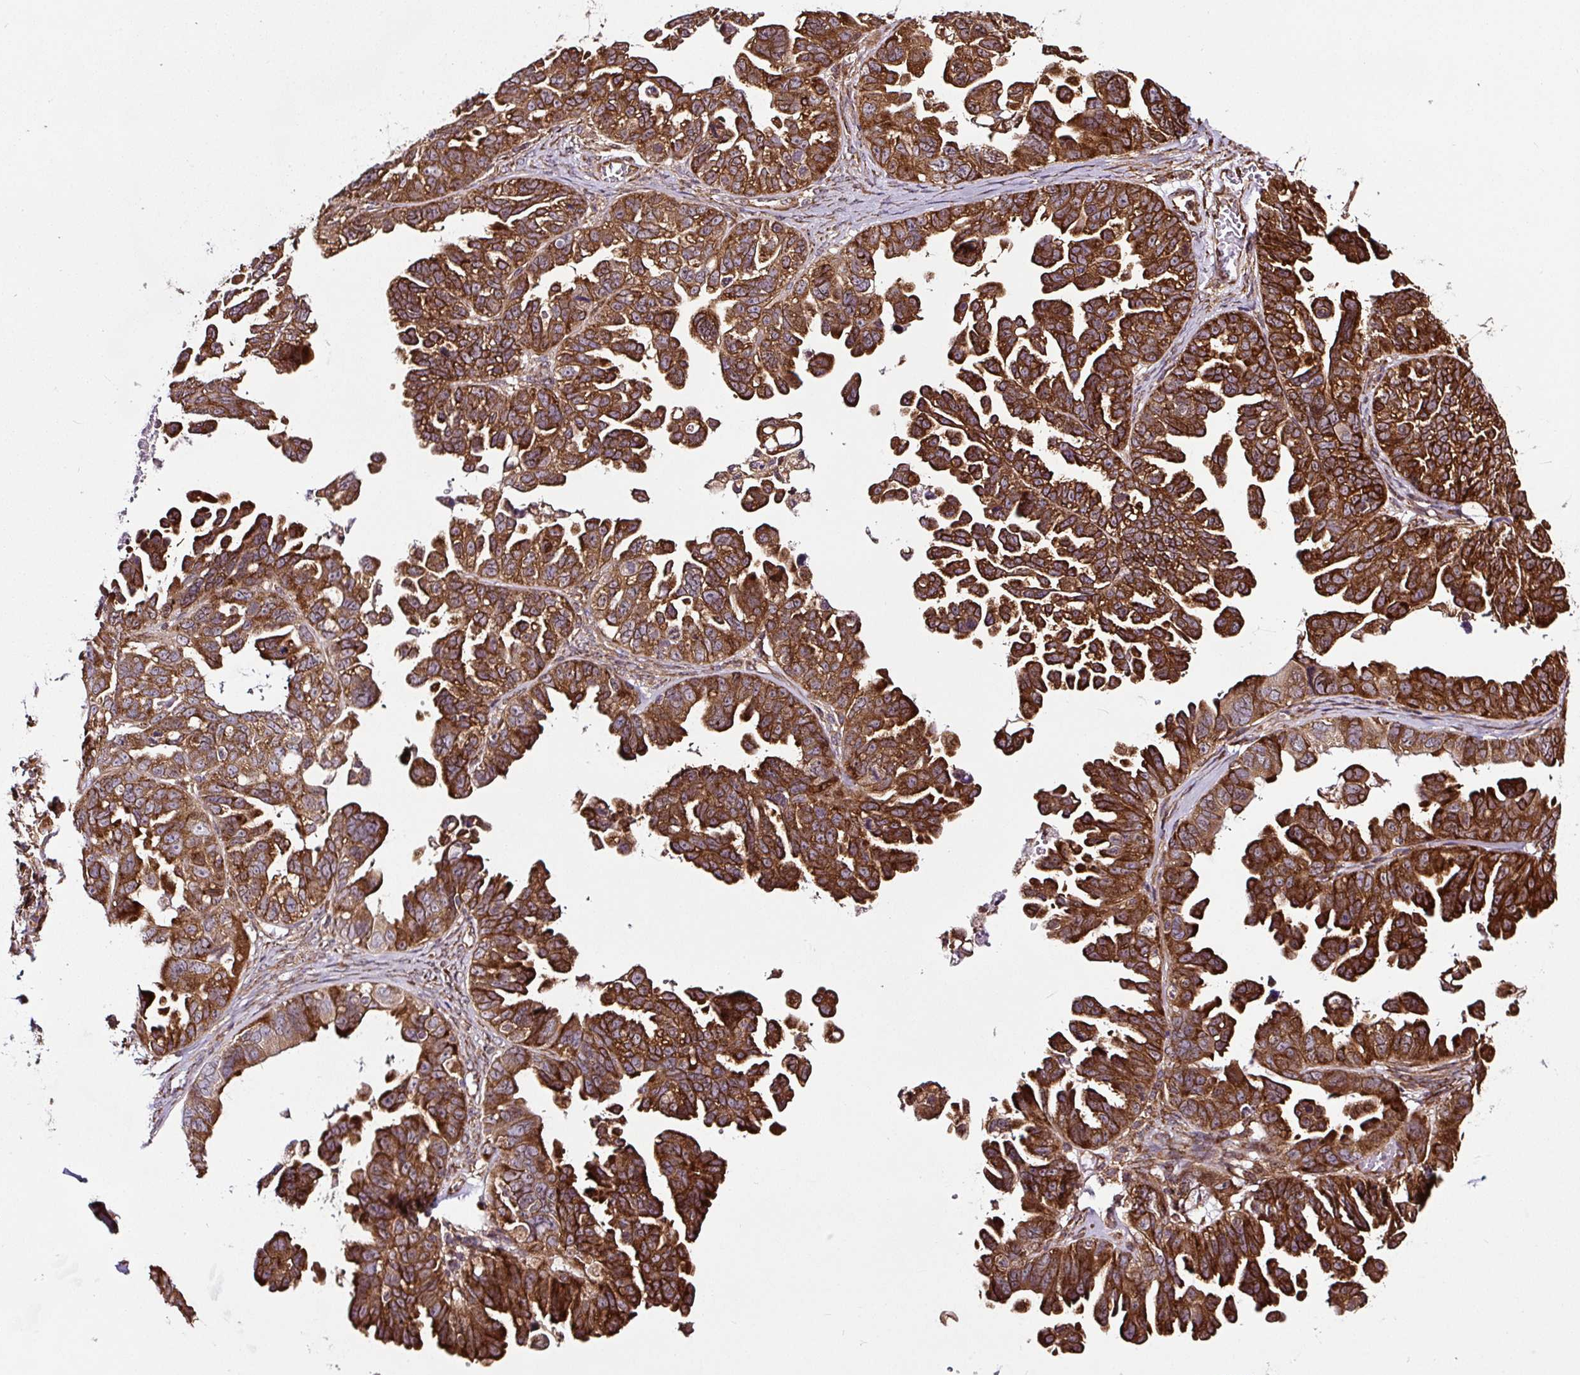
{"staining": {"intensity": "strong", "quantity": ">75%", "location": "cytoplasmic/membranous"}, "tissue": "ovarian cancer", "cell_type": "Tumor cells", "image_type": "cancer", "snomed": [{"axis": "morphology", "description": "Cystadenocarcinoma, serous, NOS"}, {"axis": "topography", "description": "Ovary"}], "caption": "This photomicrograph reveals immunohistochemistry (IHC) staining of ovarian serous cystadenocarcinoma, with high strong cytoplasmic/membranous positivity in about >75% of tumor cells.", "gene": "KDM4E", "patient": {"sex": "female", "age": 79}}